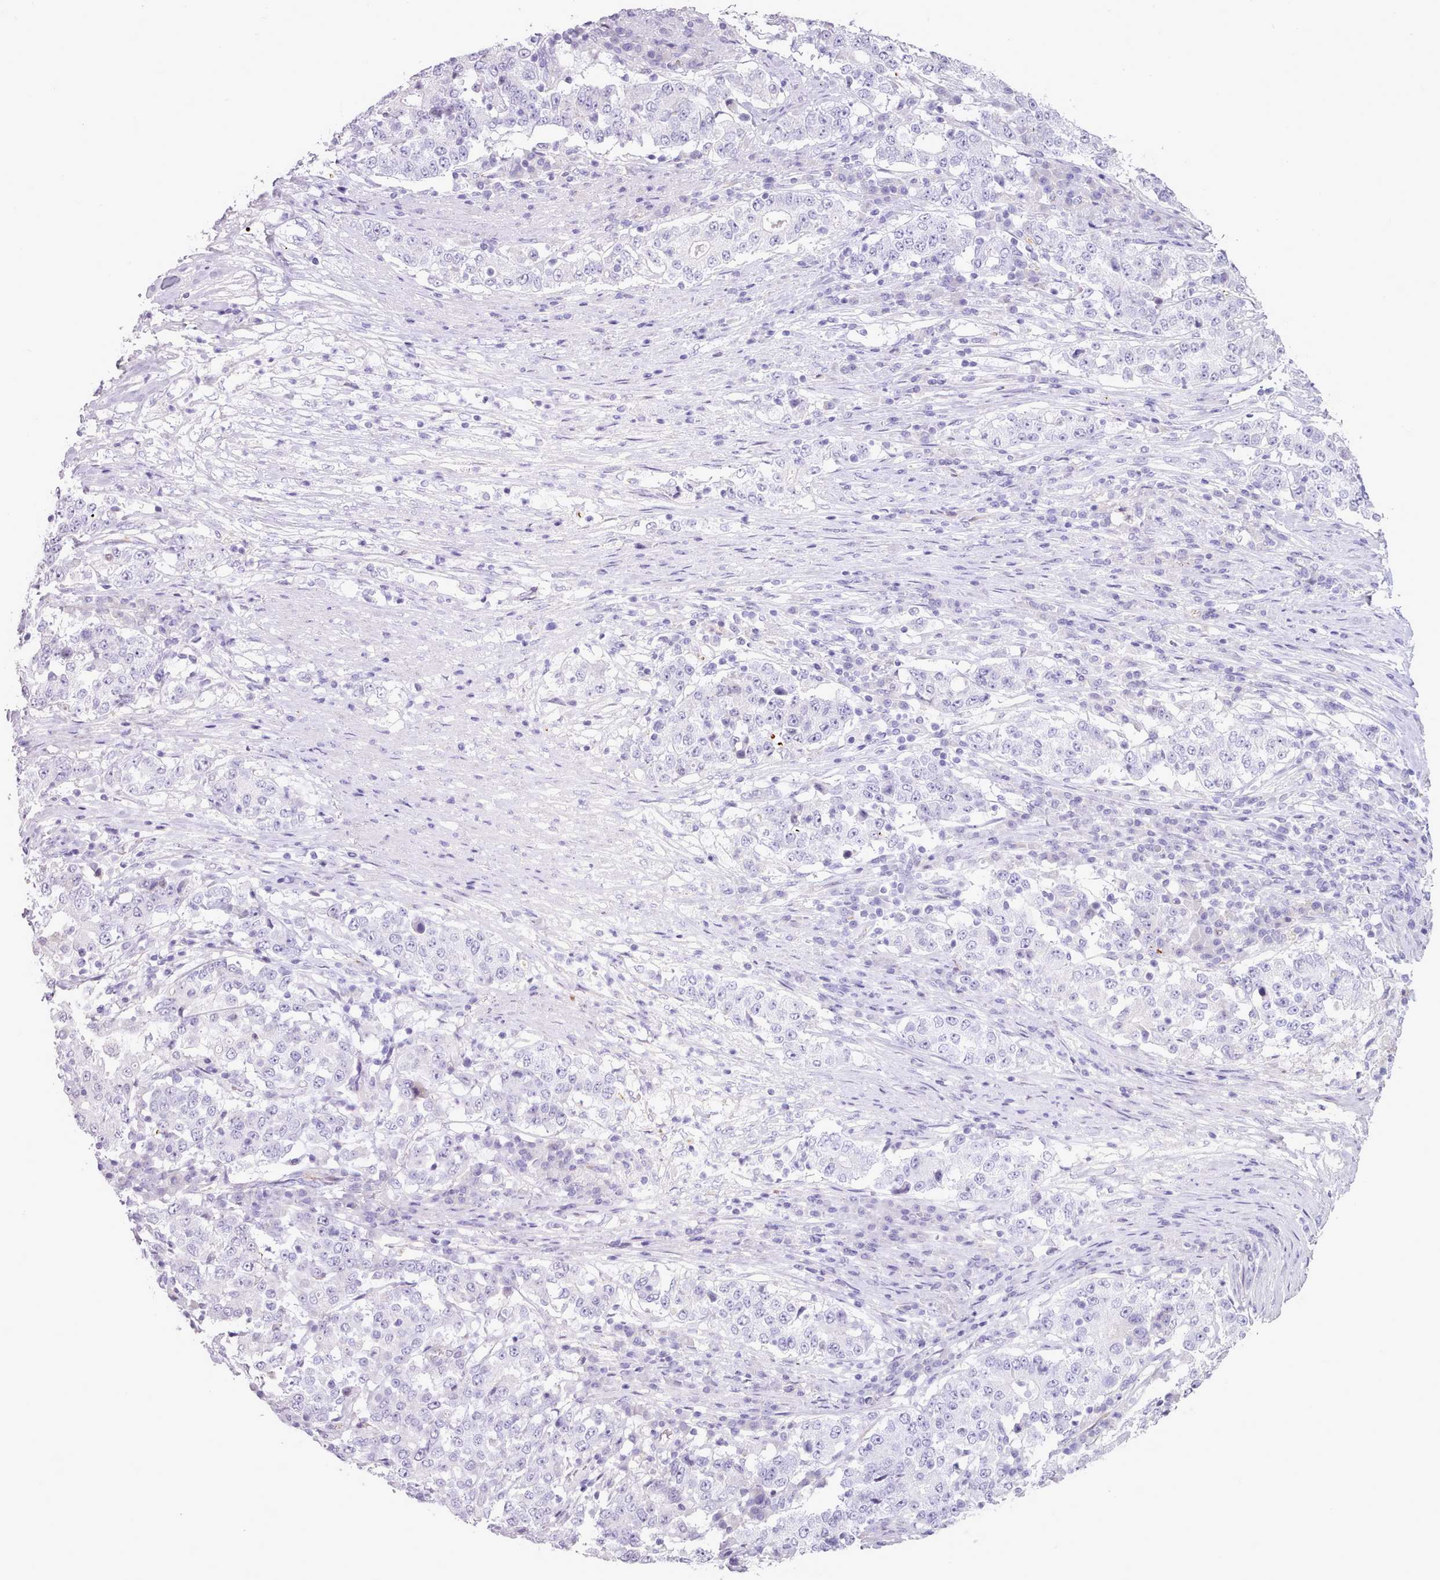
{"staining": {"intensity": "negative", "quantity": "none", "location": "none"}, "tissue": "stomach cancer", "cell_type": "Tumor cells", "image_type": "cancer", "snomed": [{"axis": "morphology", "description": "Adenocarcinoma, NOS"}, {"axis": "topography", "description": "Stomach"}], "caption": "This is a image of immunohistochemistry staining of adenocarcinoma (stomach), which shows no expression in tumor cells.", "gene": "ATRAID", "patient": {"sex": "male", "age": 59}}